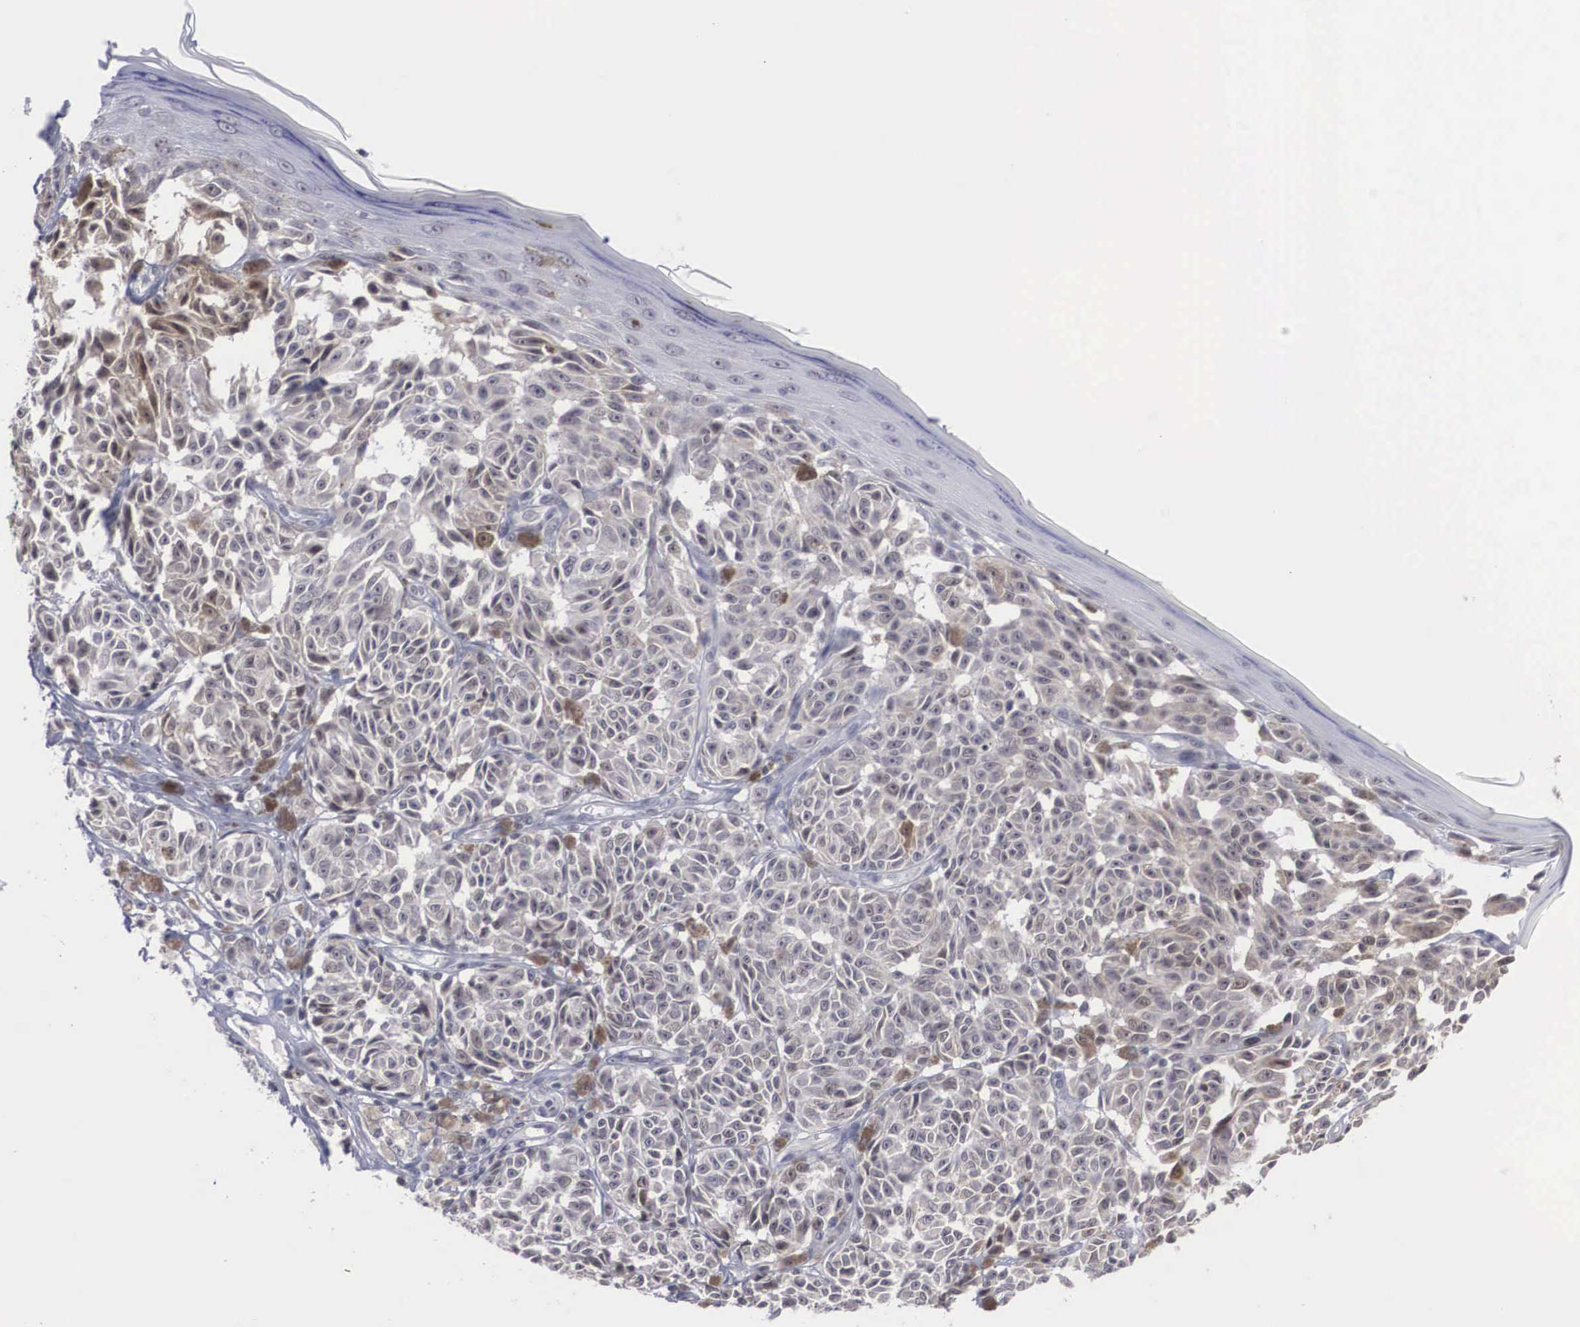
{"staining": {"intensity": "moderate", "quantity": "25%-75%", "location": "cytoplasmic/membranous"}, "tissue": "melanoma", "cell_type": "Tumor cells", "image_type": "cancer", "snomed": [{"axis": "morphology", "description": "Malignant melanoma, NOS"}, {"axis": "topography", "description": "Skin"}], "caption": "IHC (DAB) staining of human melanoma shows moderate cytoplasmic/membranous protein positivity in approximately 25%-75% of tumor cells. (DAB = brown stain, brightfield microscopy at high magnification).", "gene": "WDR89", "patient": {"sex": "male", "age": 49}}